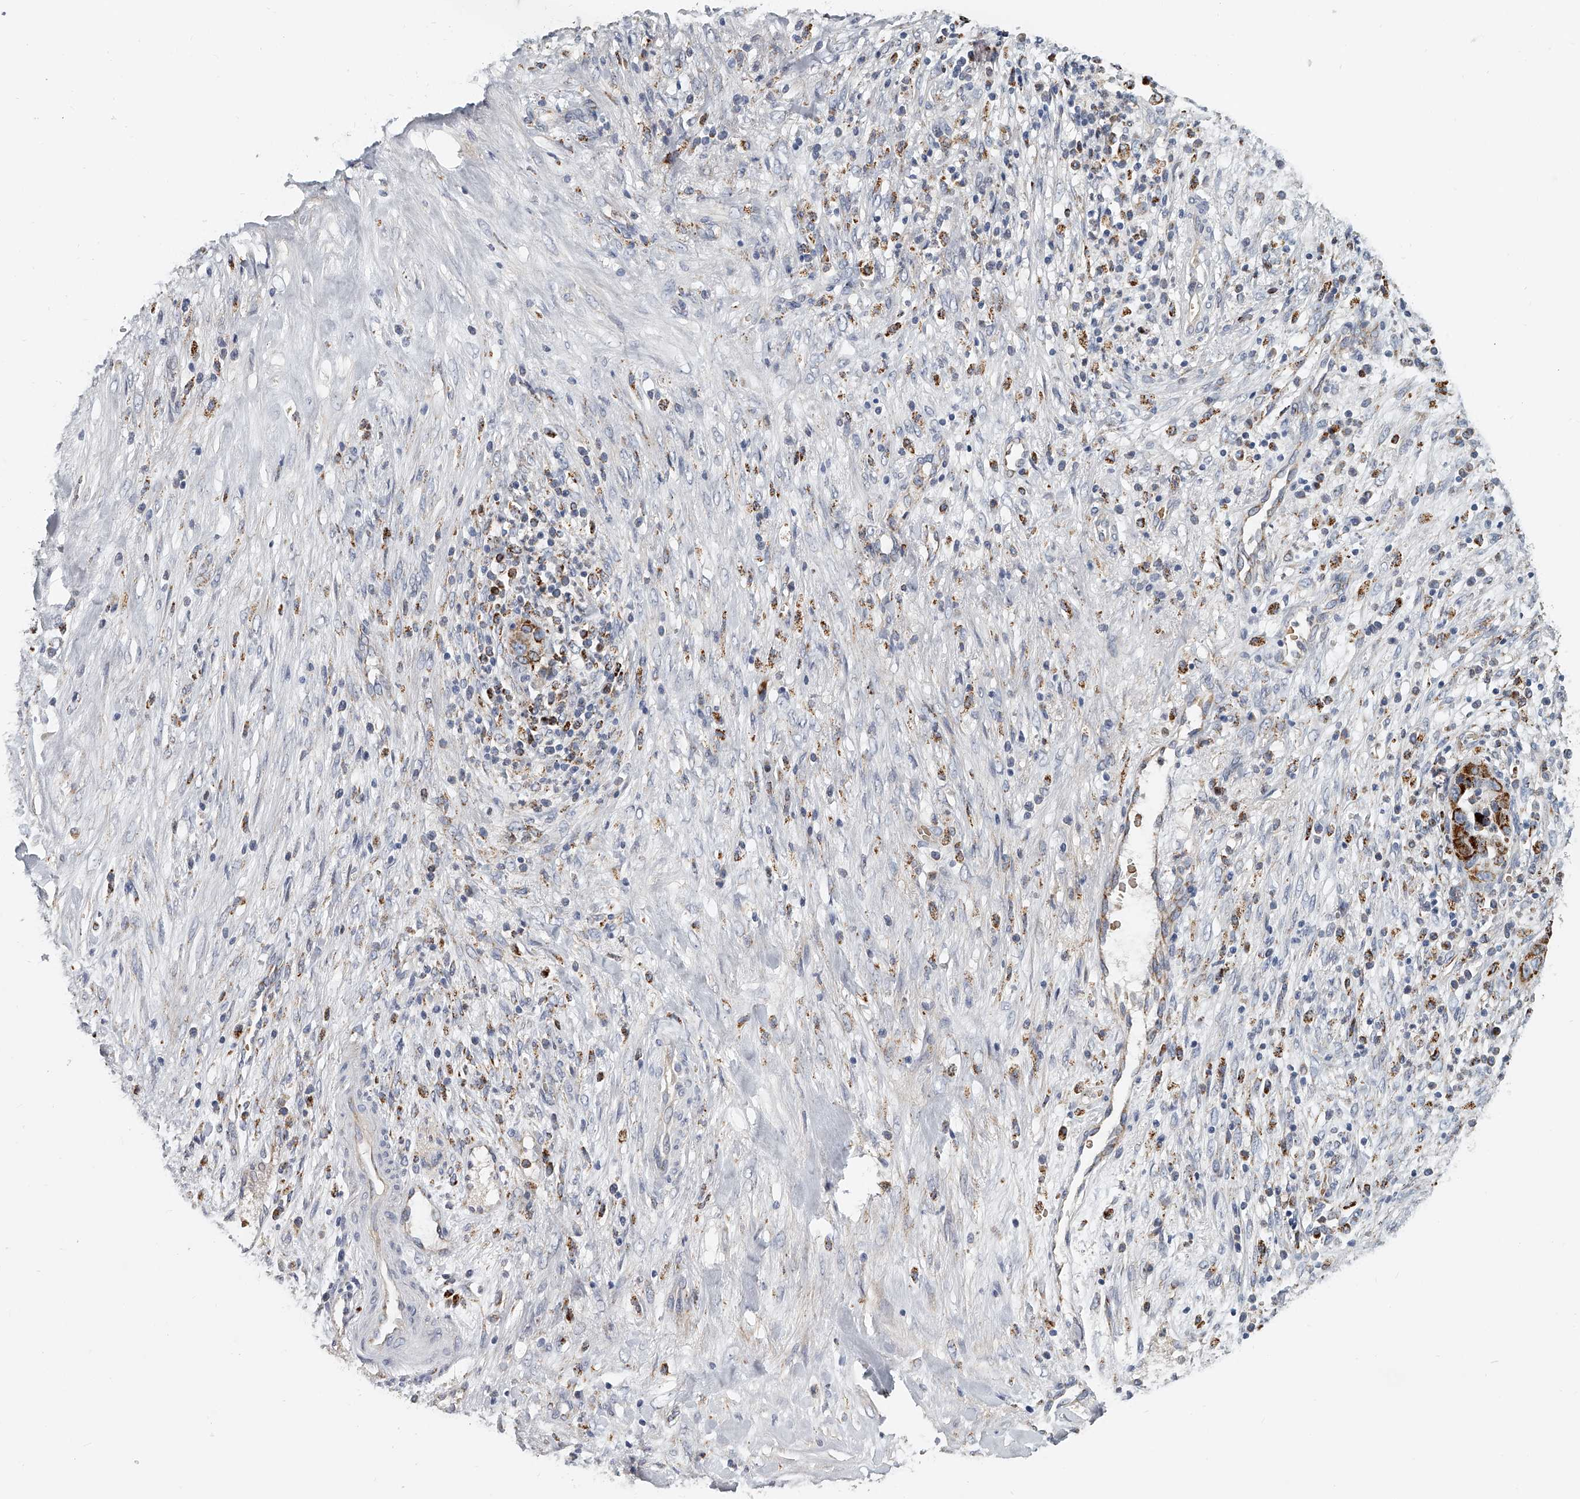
{"staining": {"intensity": "strong", "quantity": ">75%", "location": "cytoplasmic/membranous"}, "tissue": "liver cancer", "cell_type": "Tumor cells", "image_type": "cancer", "snomed": [{"axis": "morphology", "description": "Cholangiocarcinoma"}, {"axis": "topography", "description": "Liver"}], "caption": "An image of liver cholangiocarcinoma stained for a protein shows strong cytoplasmic/membranous brown staining in tumor cells. The staining was performed using DAB to visualize the protein expression in brown, while the nuclei were stained in blue with hematoxylin (Magnification: 20x).", "gene": "KLHL7", "patient": {"sex": "female", "age": 52}}